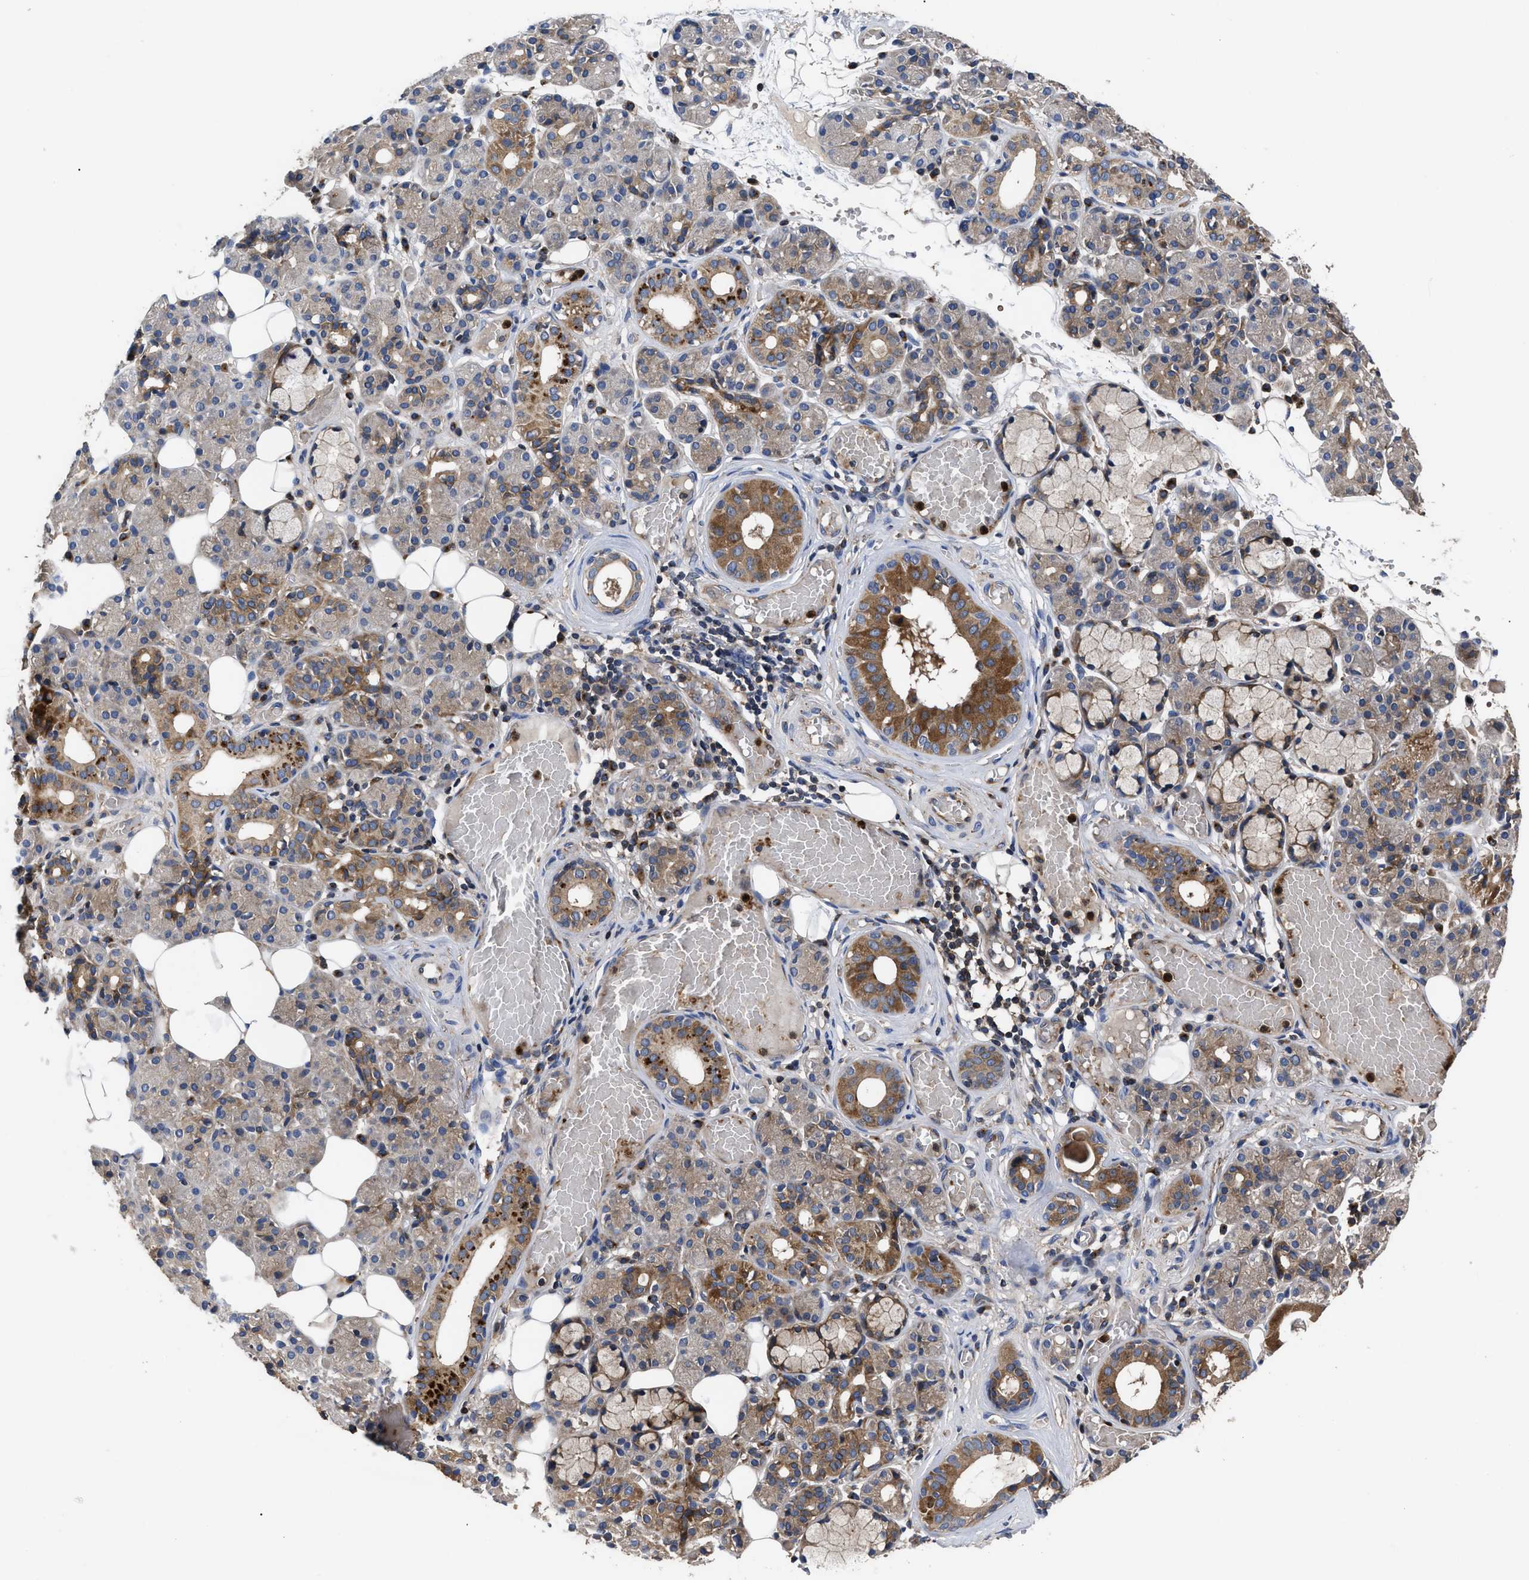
{"staining": {"intensity": "moderate", "quantity": "25%-75%", "location": "cytoplasmic/membranous"}, "tissue": "salivary gland", "cell_type": "Glandular cells", "image_type": "normal", "snomed": [{"axis": "morphology", "description": "Normal tissue, NOS"}, {"axis": "topography", "description": "Salivary gland"}], "caption": "Immunohistochemistry histopathology image of normal salivary gland: salivary gland stained using immunohistochemistry (IHC) exhibits medium levels of moderate protein expression localized specifically in the cytoplasmic/membranous of glandular cells, appearing as a cytoplasmic/membranous brown color.", "gene": "YBEY", "patient": {"sex": "male", "age": 63}}